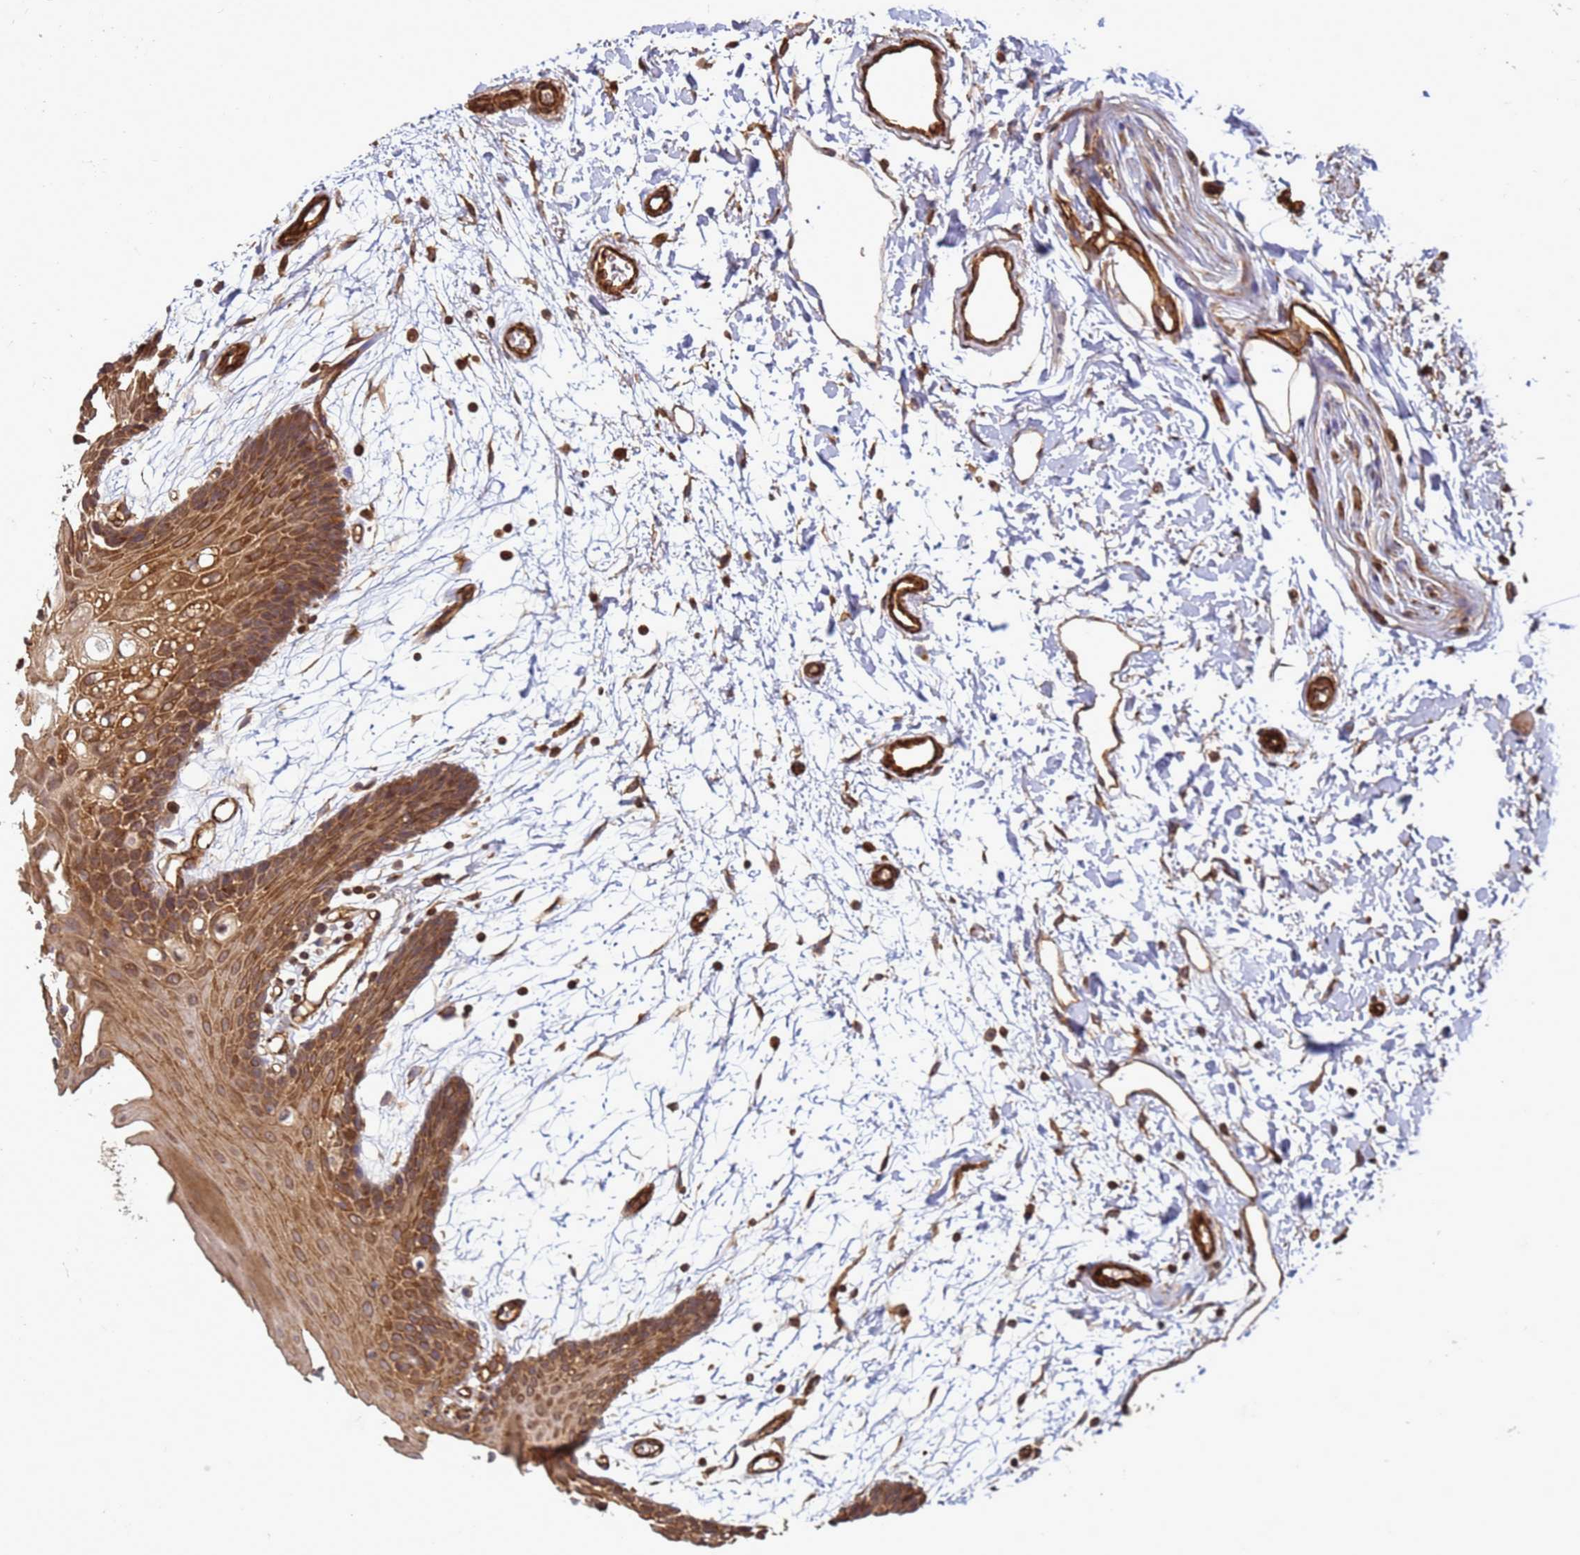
{"staining": {"intensity": "moderate", "quantity": ">75%", "location": "cytoplasmic/membranous"}, "tissue": "oral mucosa", "cell_type": "Squamous epithelial cells", "image_type": "normal", "snomed": [{"axis": "morphology", "description": "Normal tissue, NOS"}, {"axis": "topography", "description": "Skeletal muscle"}, {"axis": "topography", "description": "Oral tissue"}, {"axis": "topography", "description": "Salivary gland"}, {"axis": "topography", "description": "Peripheral nerve tissue"}], "caption": "Moderate cytoplasmic/membranous staining is appreciated in about >75% of squamous epithelial cells in benign oral mucosa. Nuclei are stained in blue.", "gene": "CNOT1", "patient": {"sex": "male", "age": 54}}